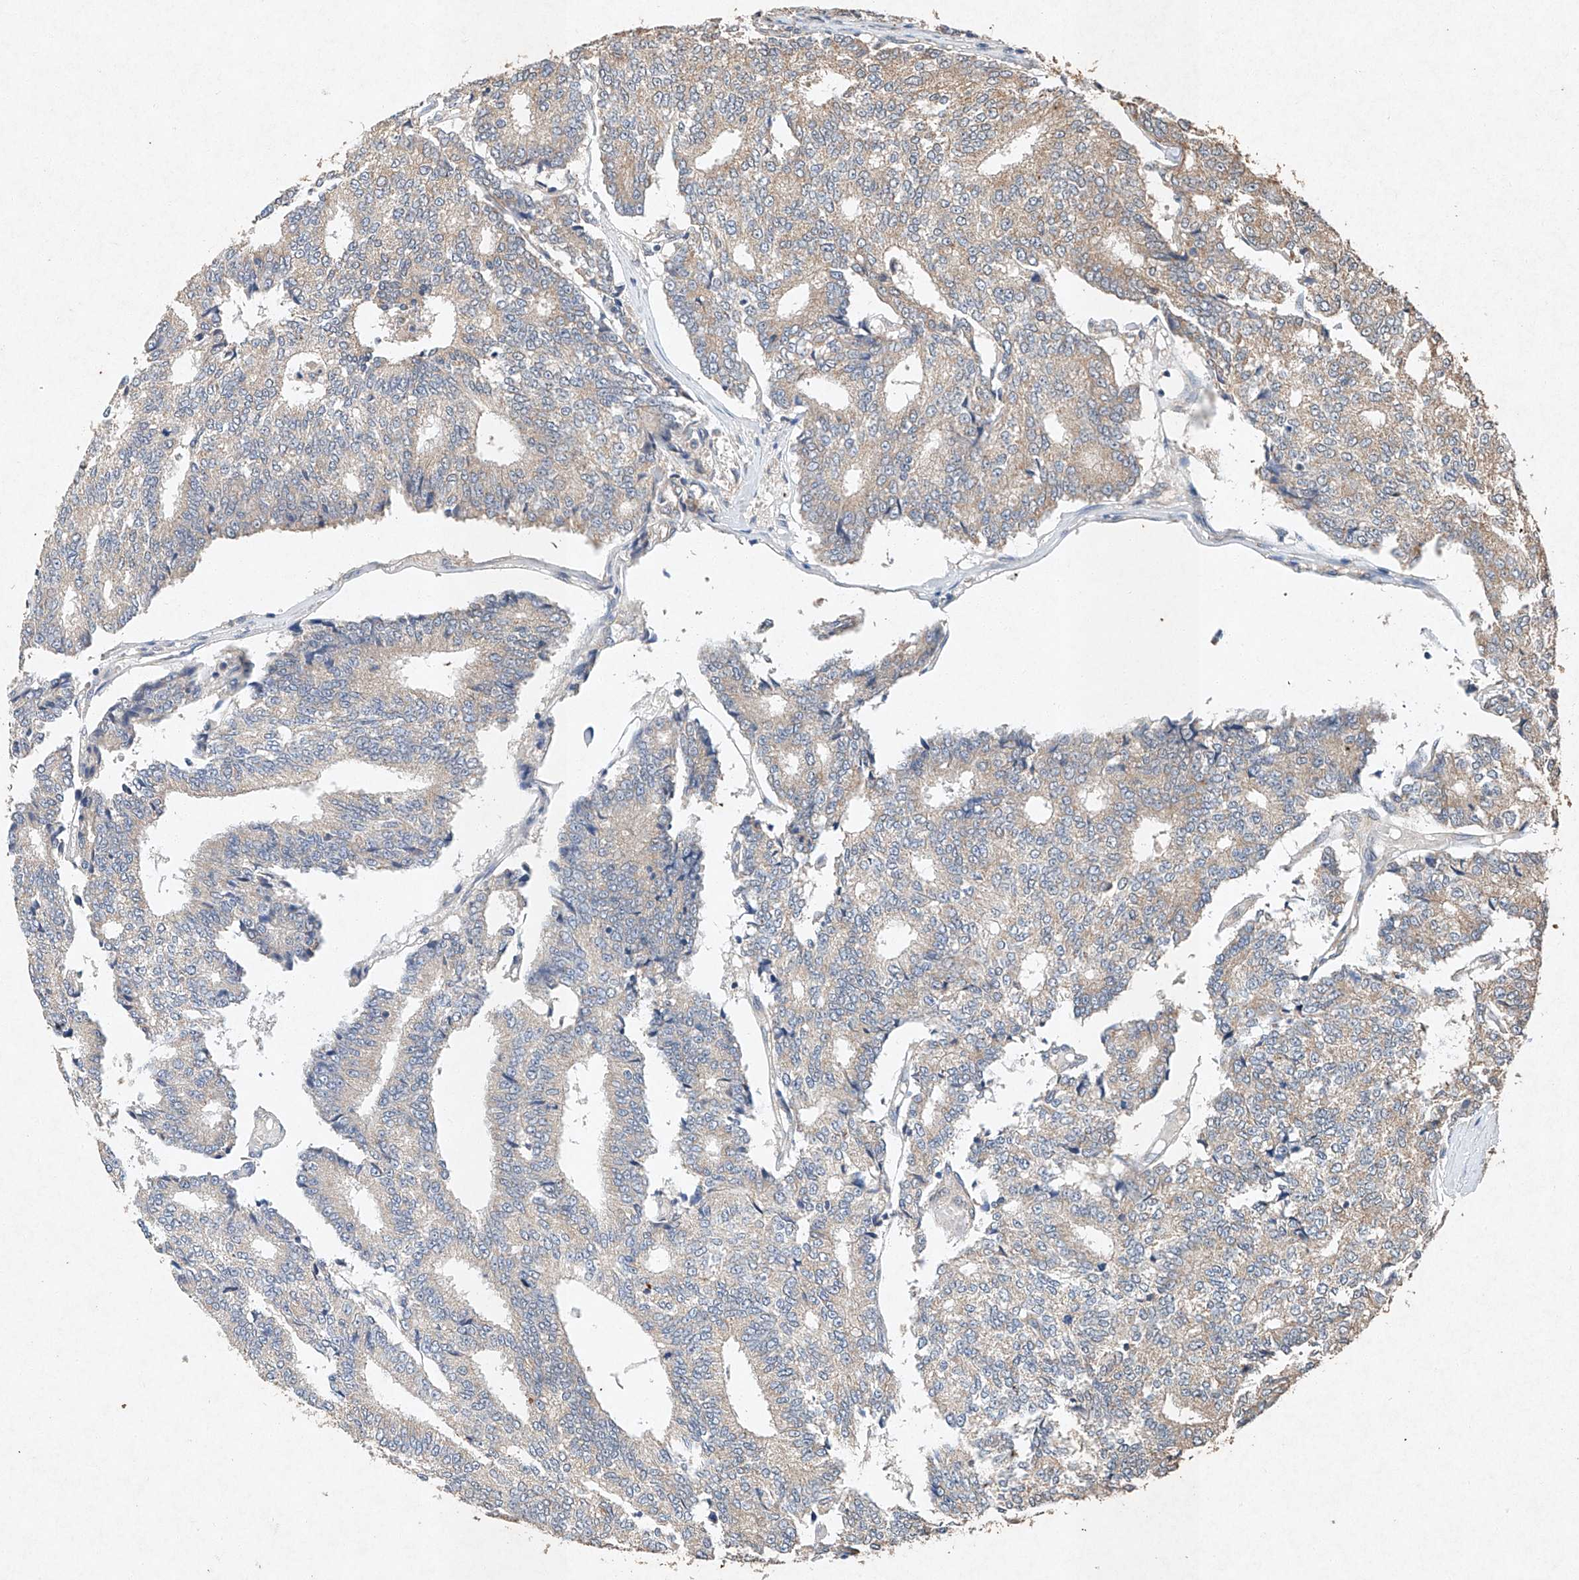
{"staining": {"intensity": "weak", "quantity": "25%-75%", "location": "cytoplasmic/membranous"}, "tissue": "prostate cancer", "cell_type": "Tumor cells", "image_type": "cancer", "snomed": [{"axis": "morphology", "description": "Normal tissue, NOS"}, {"axis": "morphology", "description": "Adenocarcinoma, High grade"}, {"axis": "topography", "description": "Prostate"}, {"axis": "topography", "description": "Seminal veicle"}], "caption": "Immunohistochemical staining of adenocarcinoma (high-grade) (prostate) reveals weak cytoplasmic/membranous protein staining in about 25%-75% of tumor cells.", "gene": "STK3", "patient": {"sex": "male", "age": 55}}